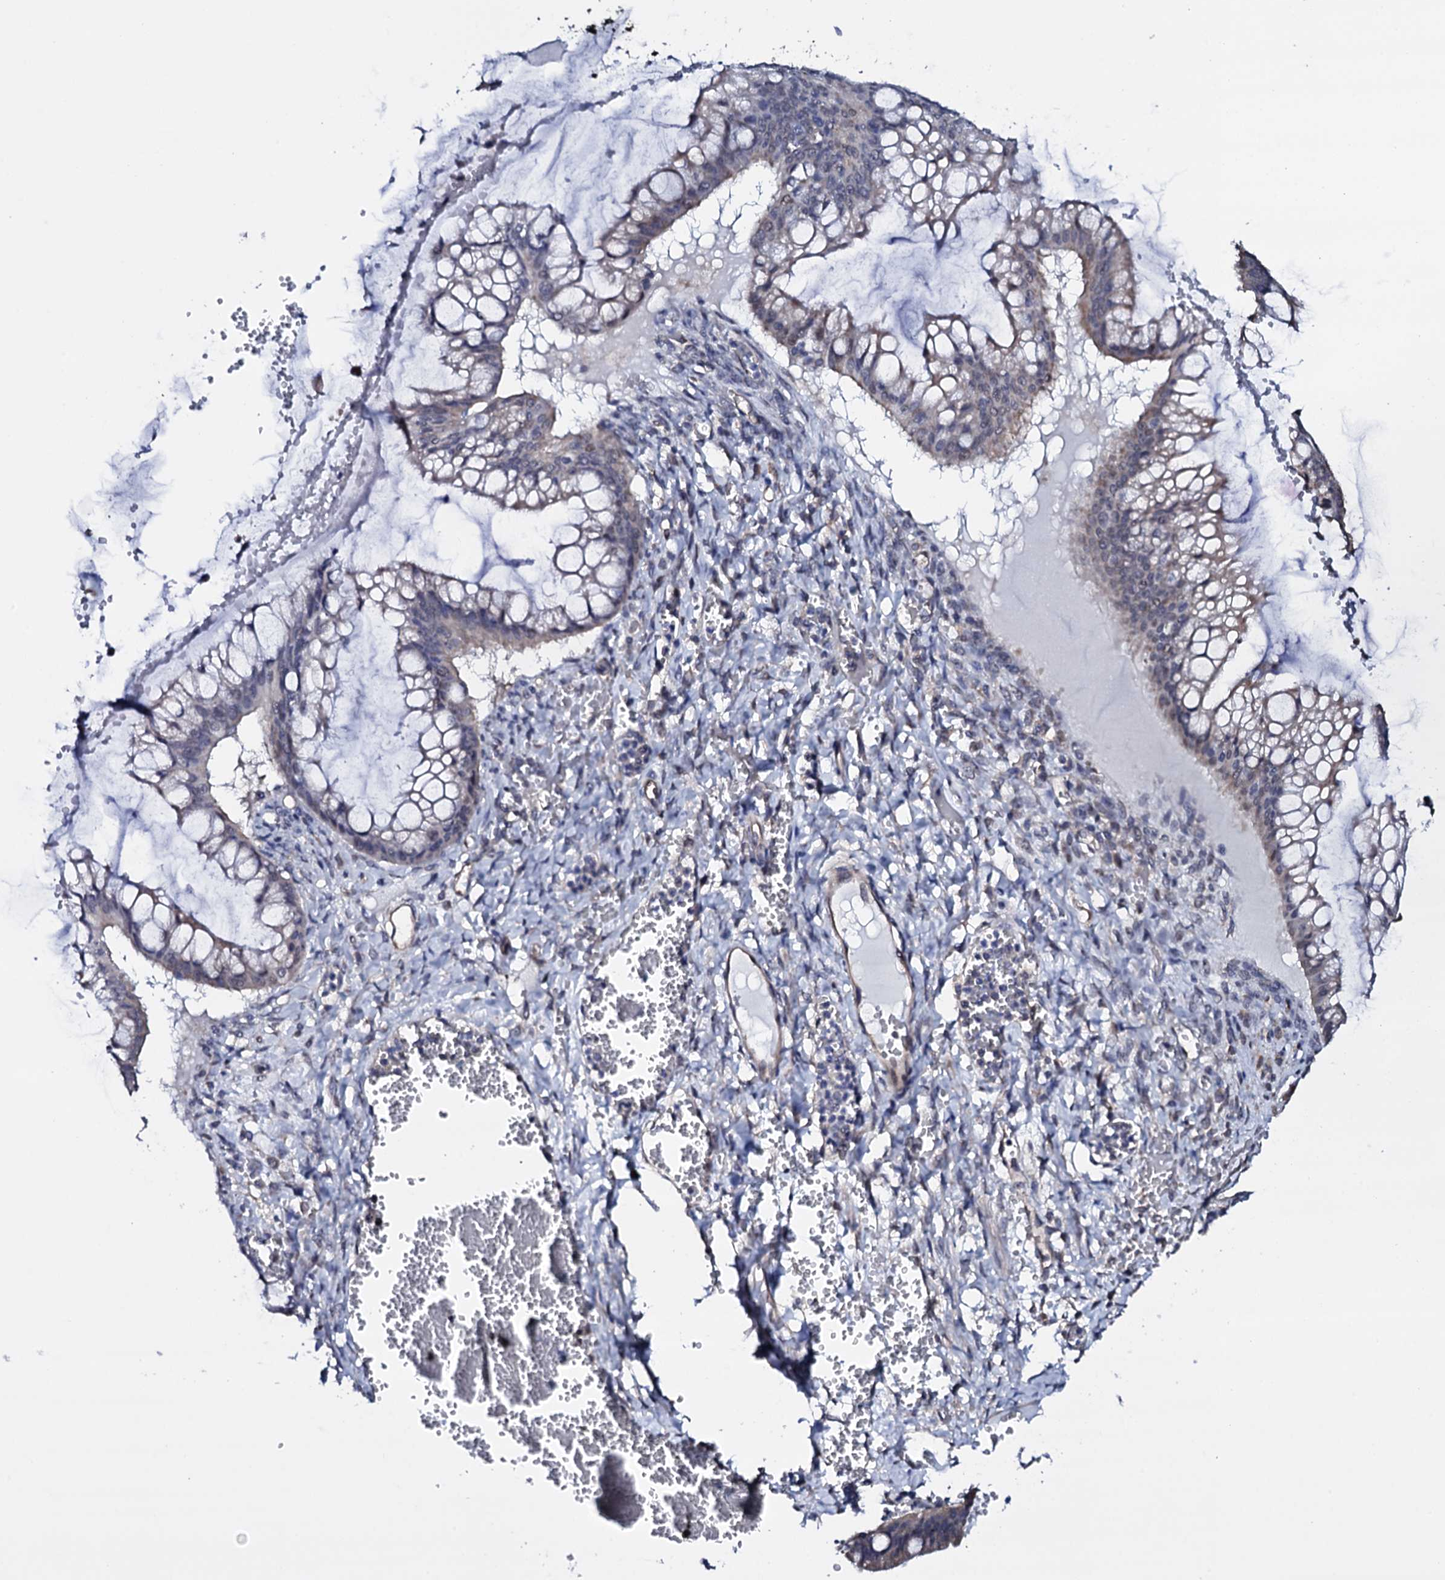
{"staining": {"intensity": "negative", "quantity": "none", "location": "none"}, "tissue": "ovarian cancer", "cell_type": "Tumor cells", "image_type": "cancer", "snomed": [{"axis": "morphology", "description": "Cystadenocarcinoma, mucinous, NOS"}, {"axis": "topography", "description": "Ovary"}], "caption": "Histopathology image shows no significant protein expression in tumor cells of mucinous cystadenocarcinoma (ovarian). (DAB (3,3'-diaminobenzidine) immunohistochemistry, high magnification).", "gene": "GAREM1", "patient": {"sex": "female", "age": 73}}